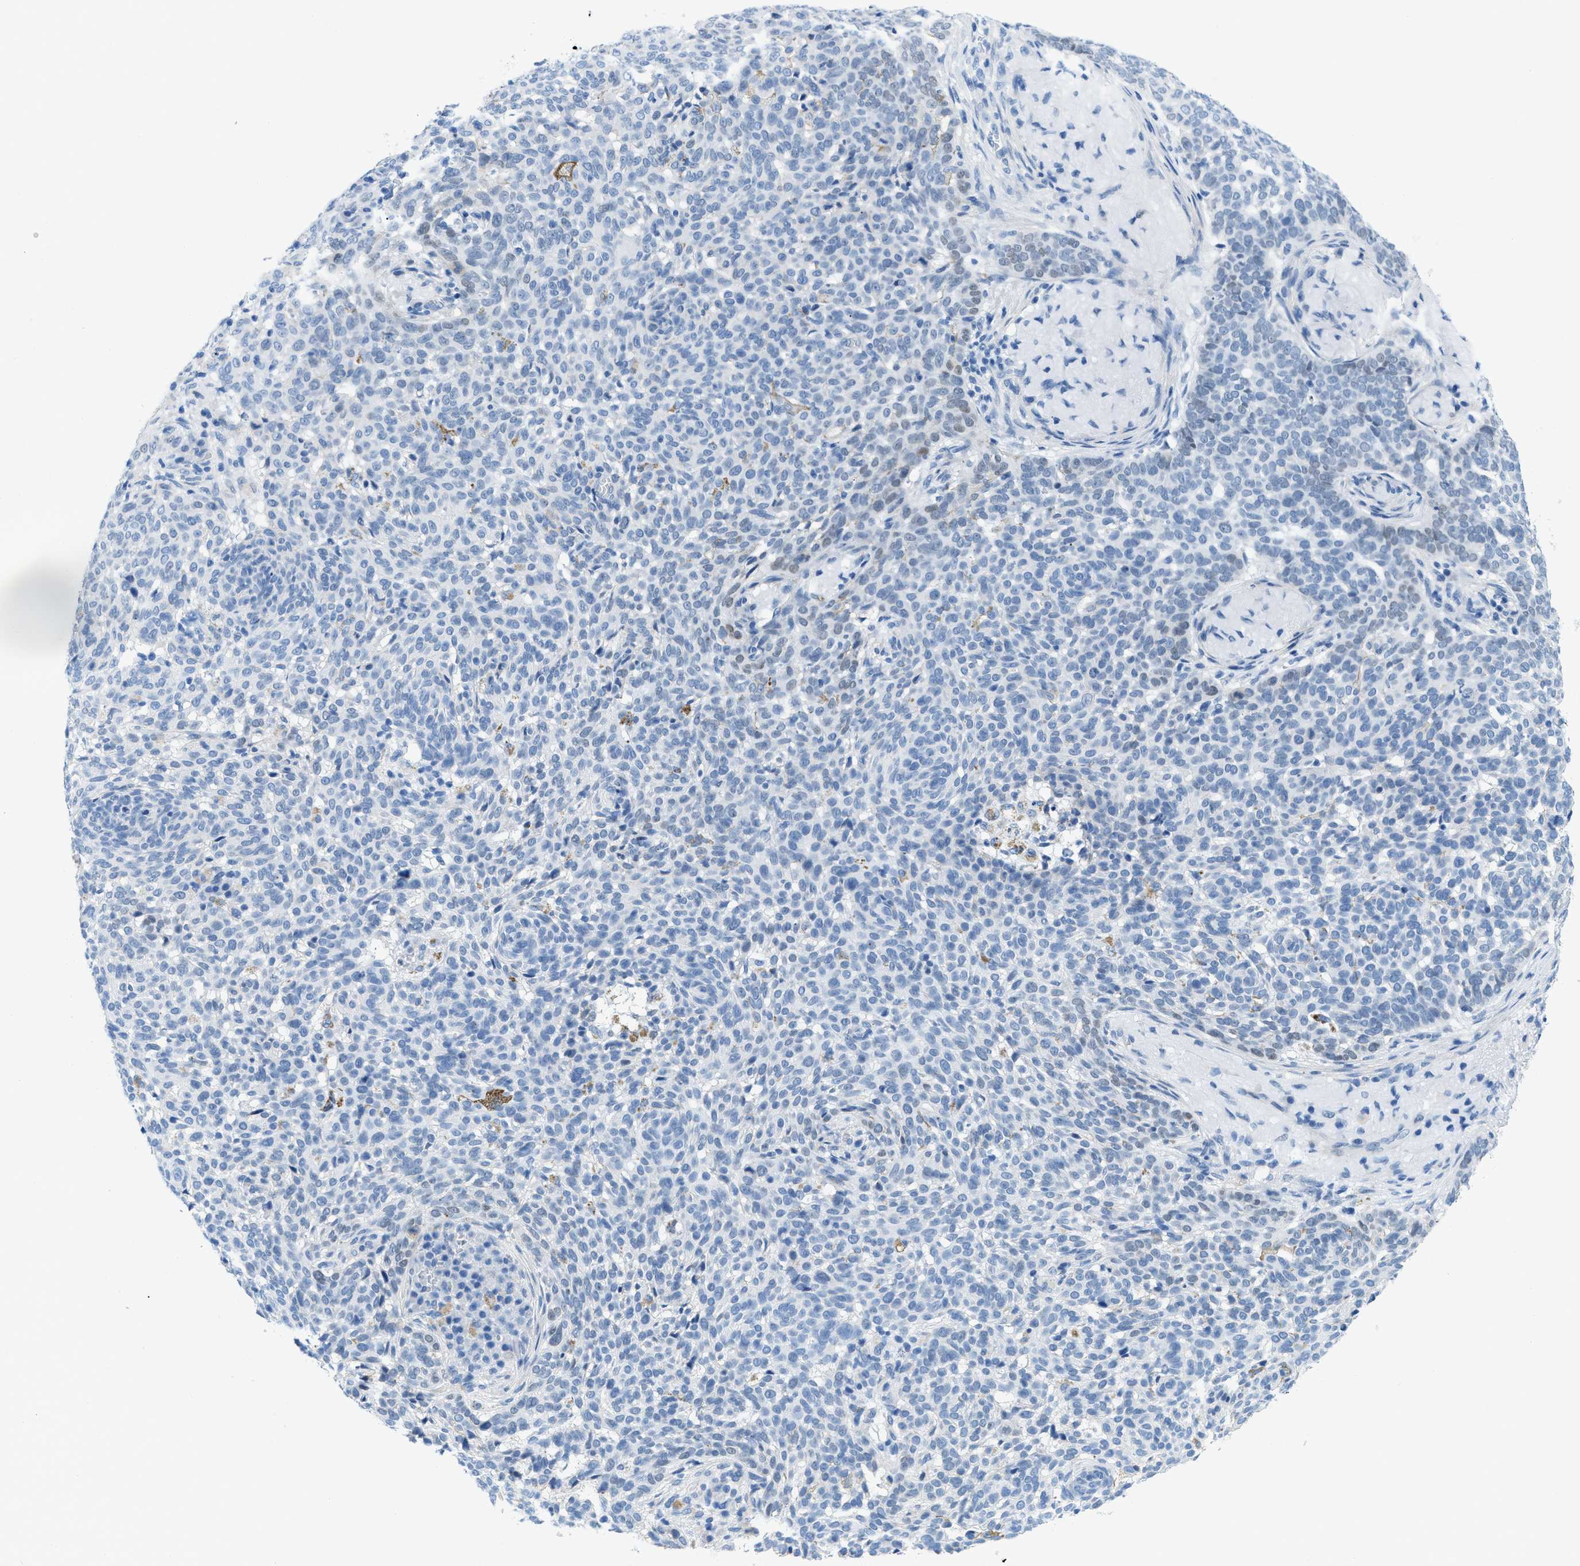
{"staining": {"intensity": "weak", "quantity": "<25%", "location": "nuclear"}, "tissue": "skin cancer", "cell_type": "Tumor cells", "image_type": "cancer", "snomed": [{"axis": "morphology", "description": "Basal cell carcinoma"}, {"axis": "topography", "description": "Skin"}], "caption": "There is no significant expression in tumor cells of skin cancer.", "gene": "FDCSP", "patient": {"sex": "male", "age": 85}}